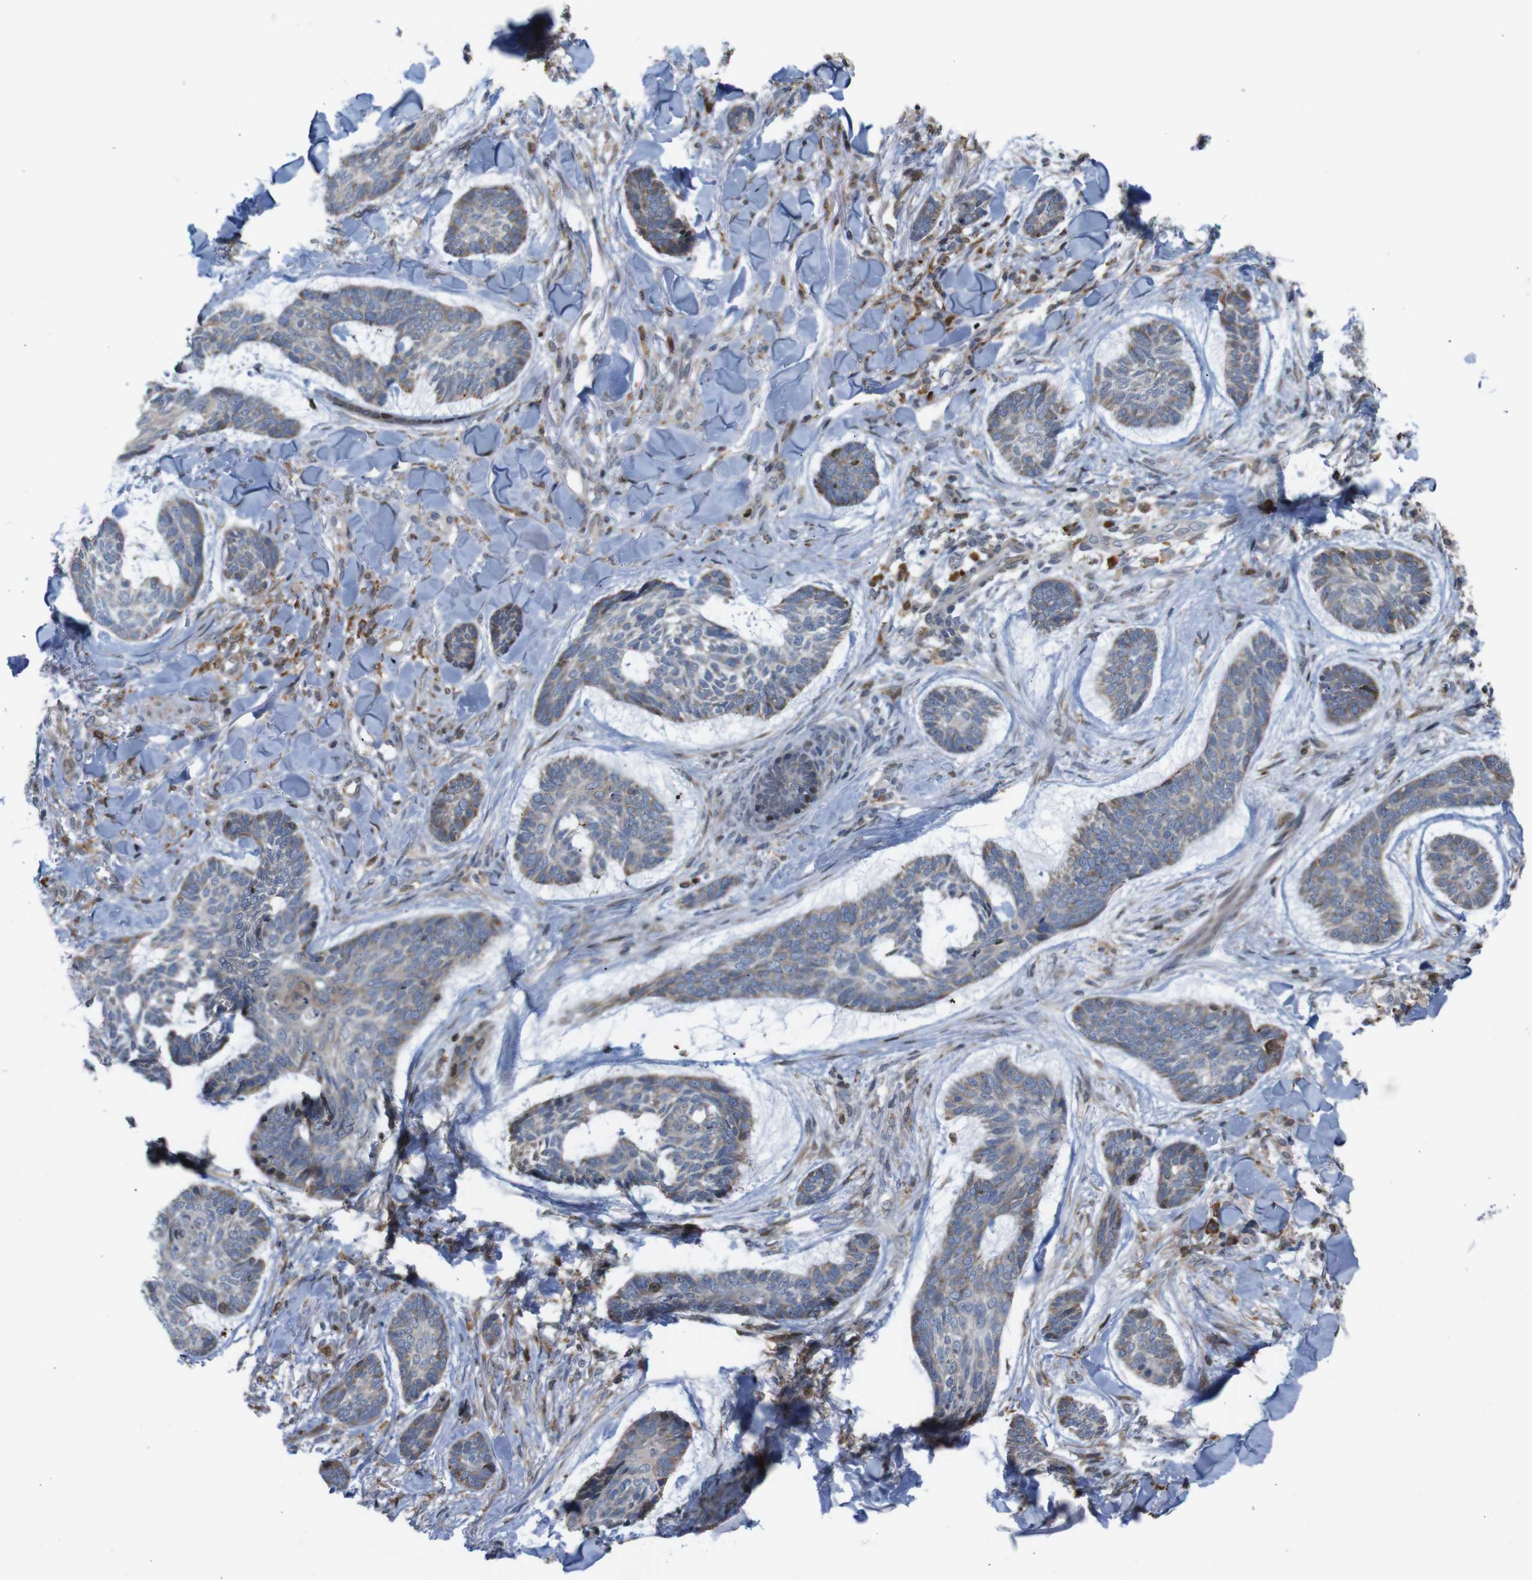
{"staining": {"intensity": "moderate", "quantity": "25%-75%", "location": "cytoplasmic/membranous"}, "tissue": "skin cancer", "cell_type": "Tumor cells", "image_type": "cancer", "snomed": [{"axis": "morphology", "description": "Basal cell carcinoma"}, {"axis": "topography", "description": "Skin"}], "caption": "Brown immunohistochemical staining in basal cell carcinoma (skin) displays moderate cytoplasmic/membranous staining in approximately 25%-75% of tumor cells.", "gene": "PTPN1", "patient": {"sex": "male", "age": 43}}